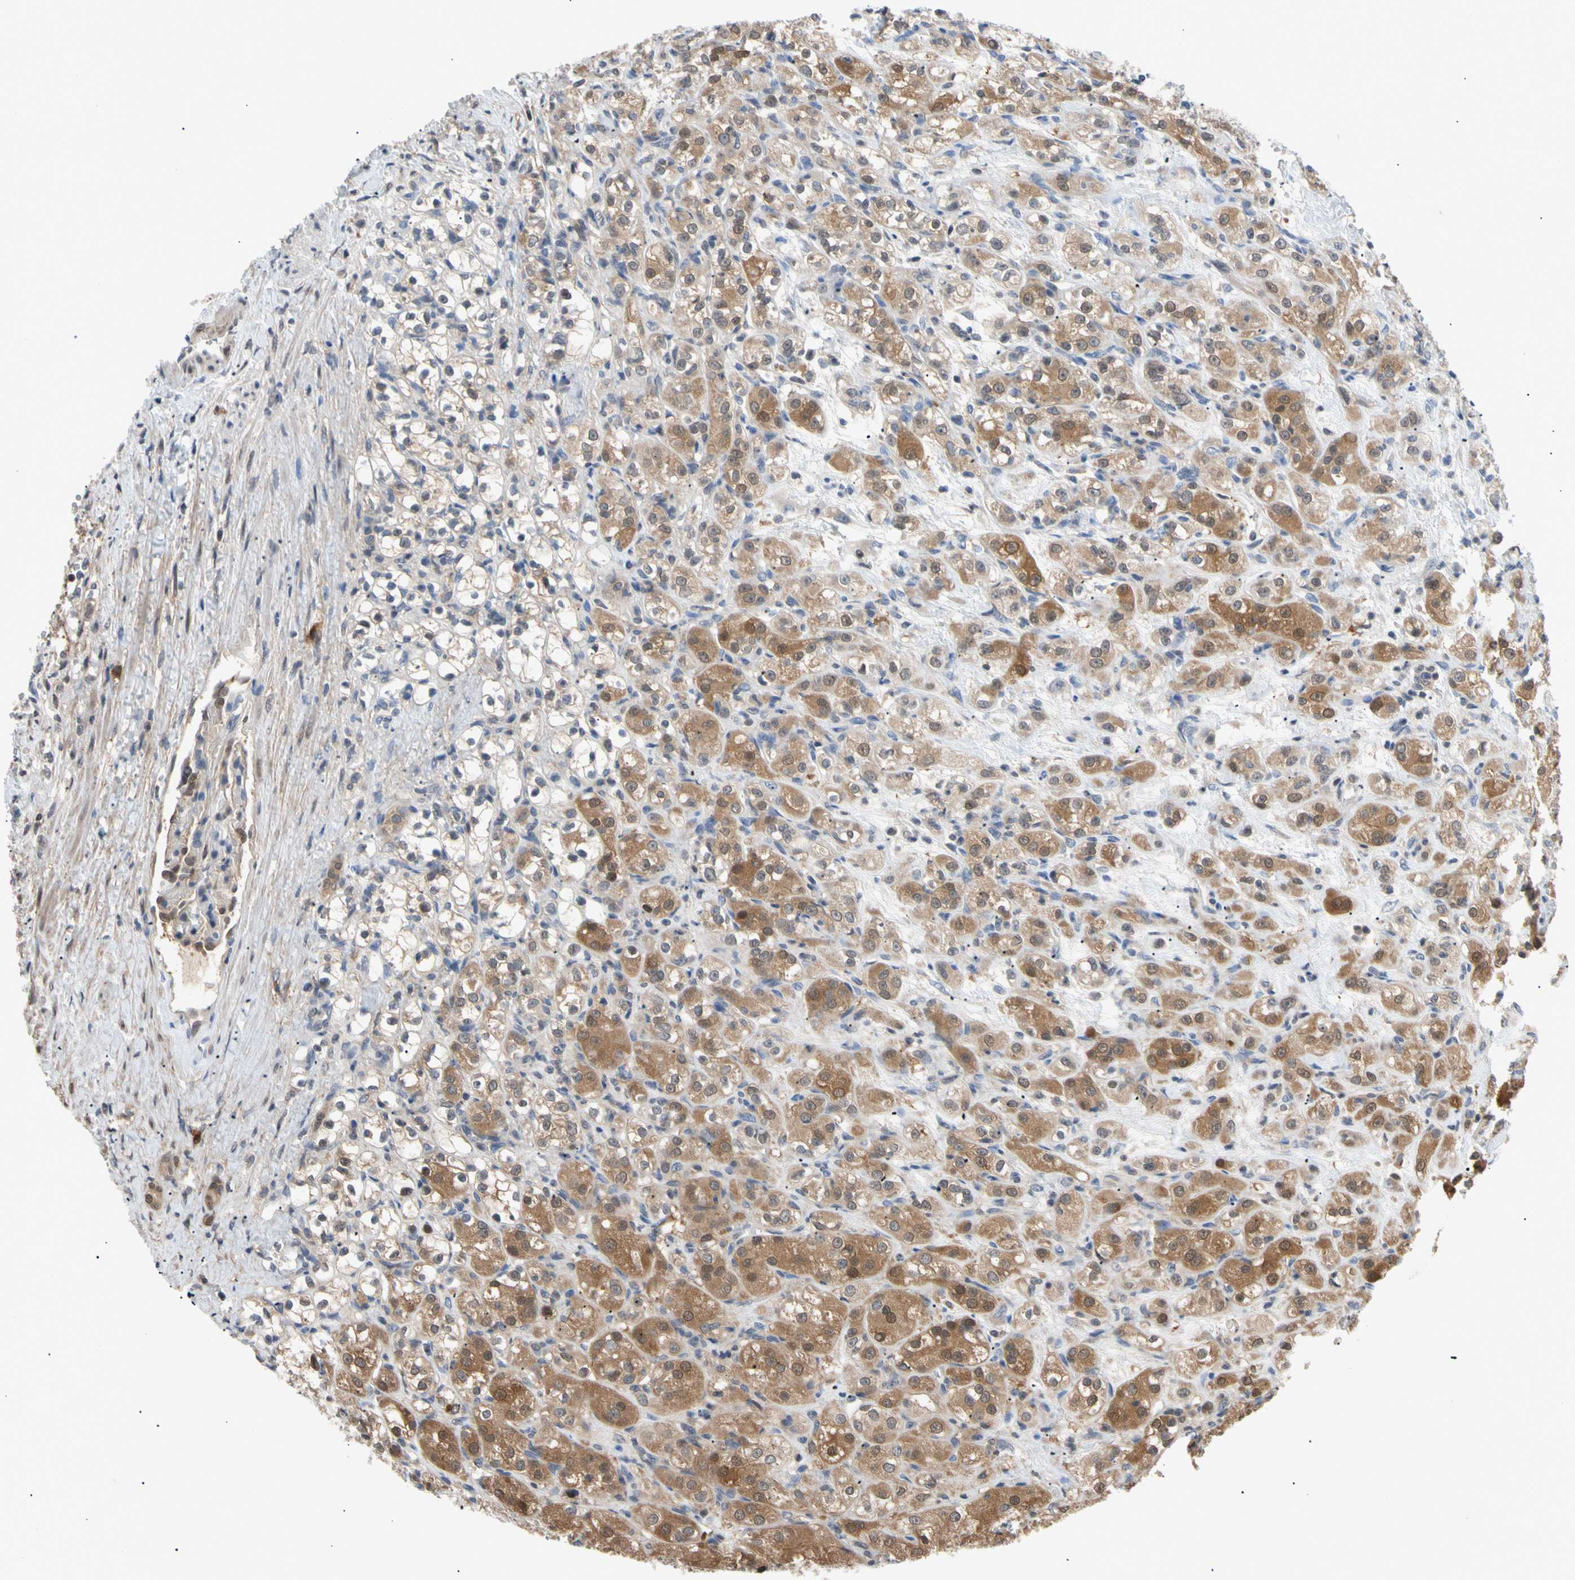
{"staining": {"intensity": "moderate", "quantity": ">75%", "location": "cytoplasmic/membranous"}, "tissue": "renal cancer", "cell_type": "Tumor cells", "image_type": "cancer", "snomed": [{"axis": "morphology", "description": "Normal tissue, NOS"}, {"axis": "morphology", "description": "Adenocarcinoma, NOS"}, {"axis": "topography", "description": "Kidney"}], "caption": "Immunohistochemical staining of human renal cancer reveals moderate cytoplasmic/membranous protein expression in about >75% of tumor cells. The staining was performed using DAB, with brown indicating positive protein expression. Nuclei are stained blue with hematoxylin.", "gene": "SEC23B", "patient": {"sex": "male", "age": 61}}